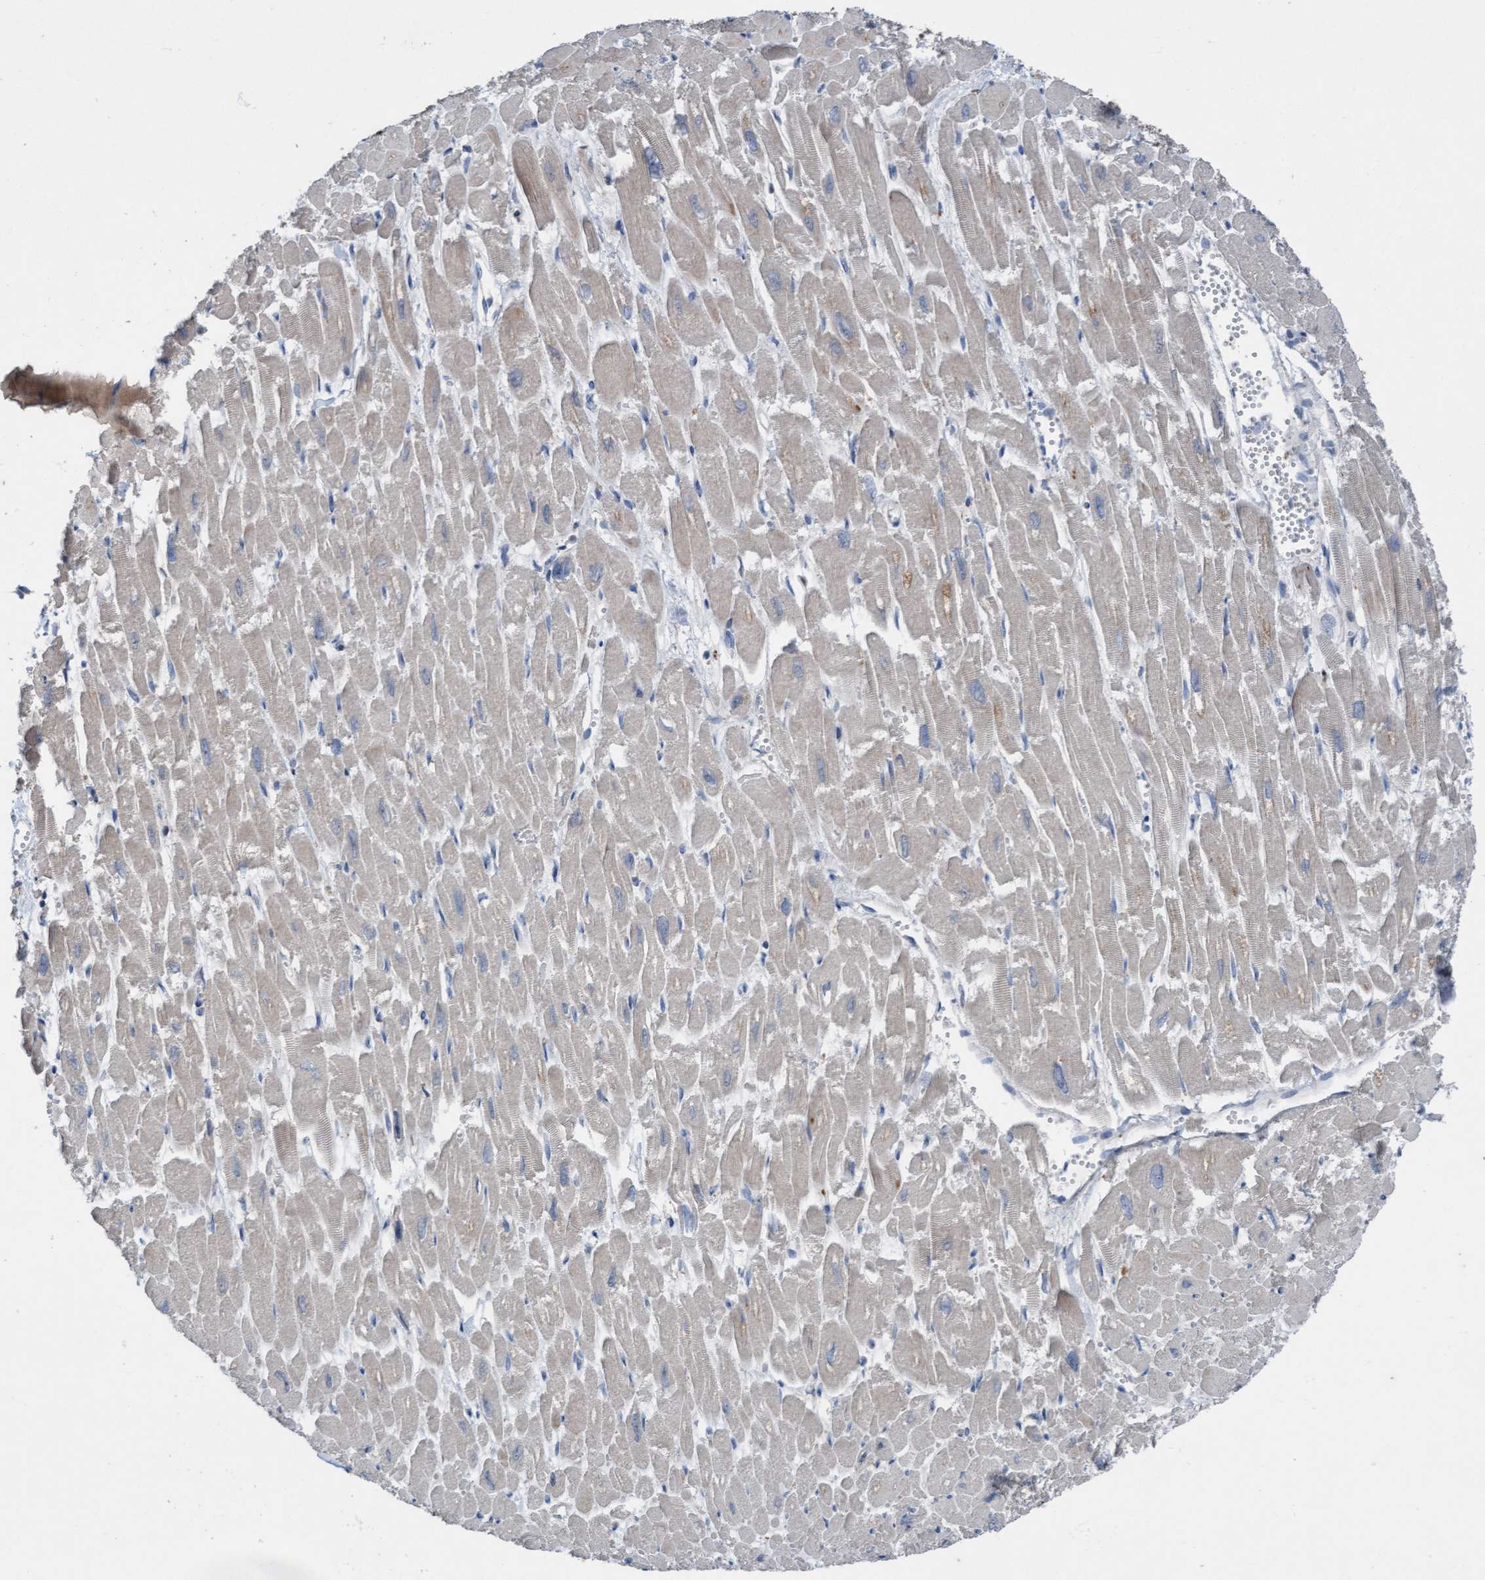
{"staining": {"intensity": "weak", "quantity": ">75%", "location": "cytoplasmic/membranous"}, "tissue": "heart muscle", "cell_type": "Cardiomyocytes", "image_type": "normal", "snomed": [{"axis": "morphology", "description": "Normal tissue, NOS"}, {"axis": "topography", "description": "Heart"}], "caption": "DAB (3,3'-diaminobenzidine) immunohistochemical staining of normal human heart muscle shows weak cytoplasmic/membranous protein expression in approximately >75% of cardiomyocytes.", "gene": "KLHL26", "patient": {"sex": "male", "age": 54}}